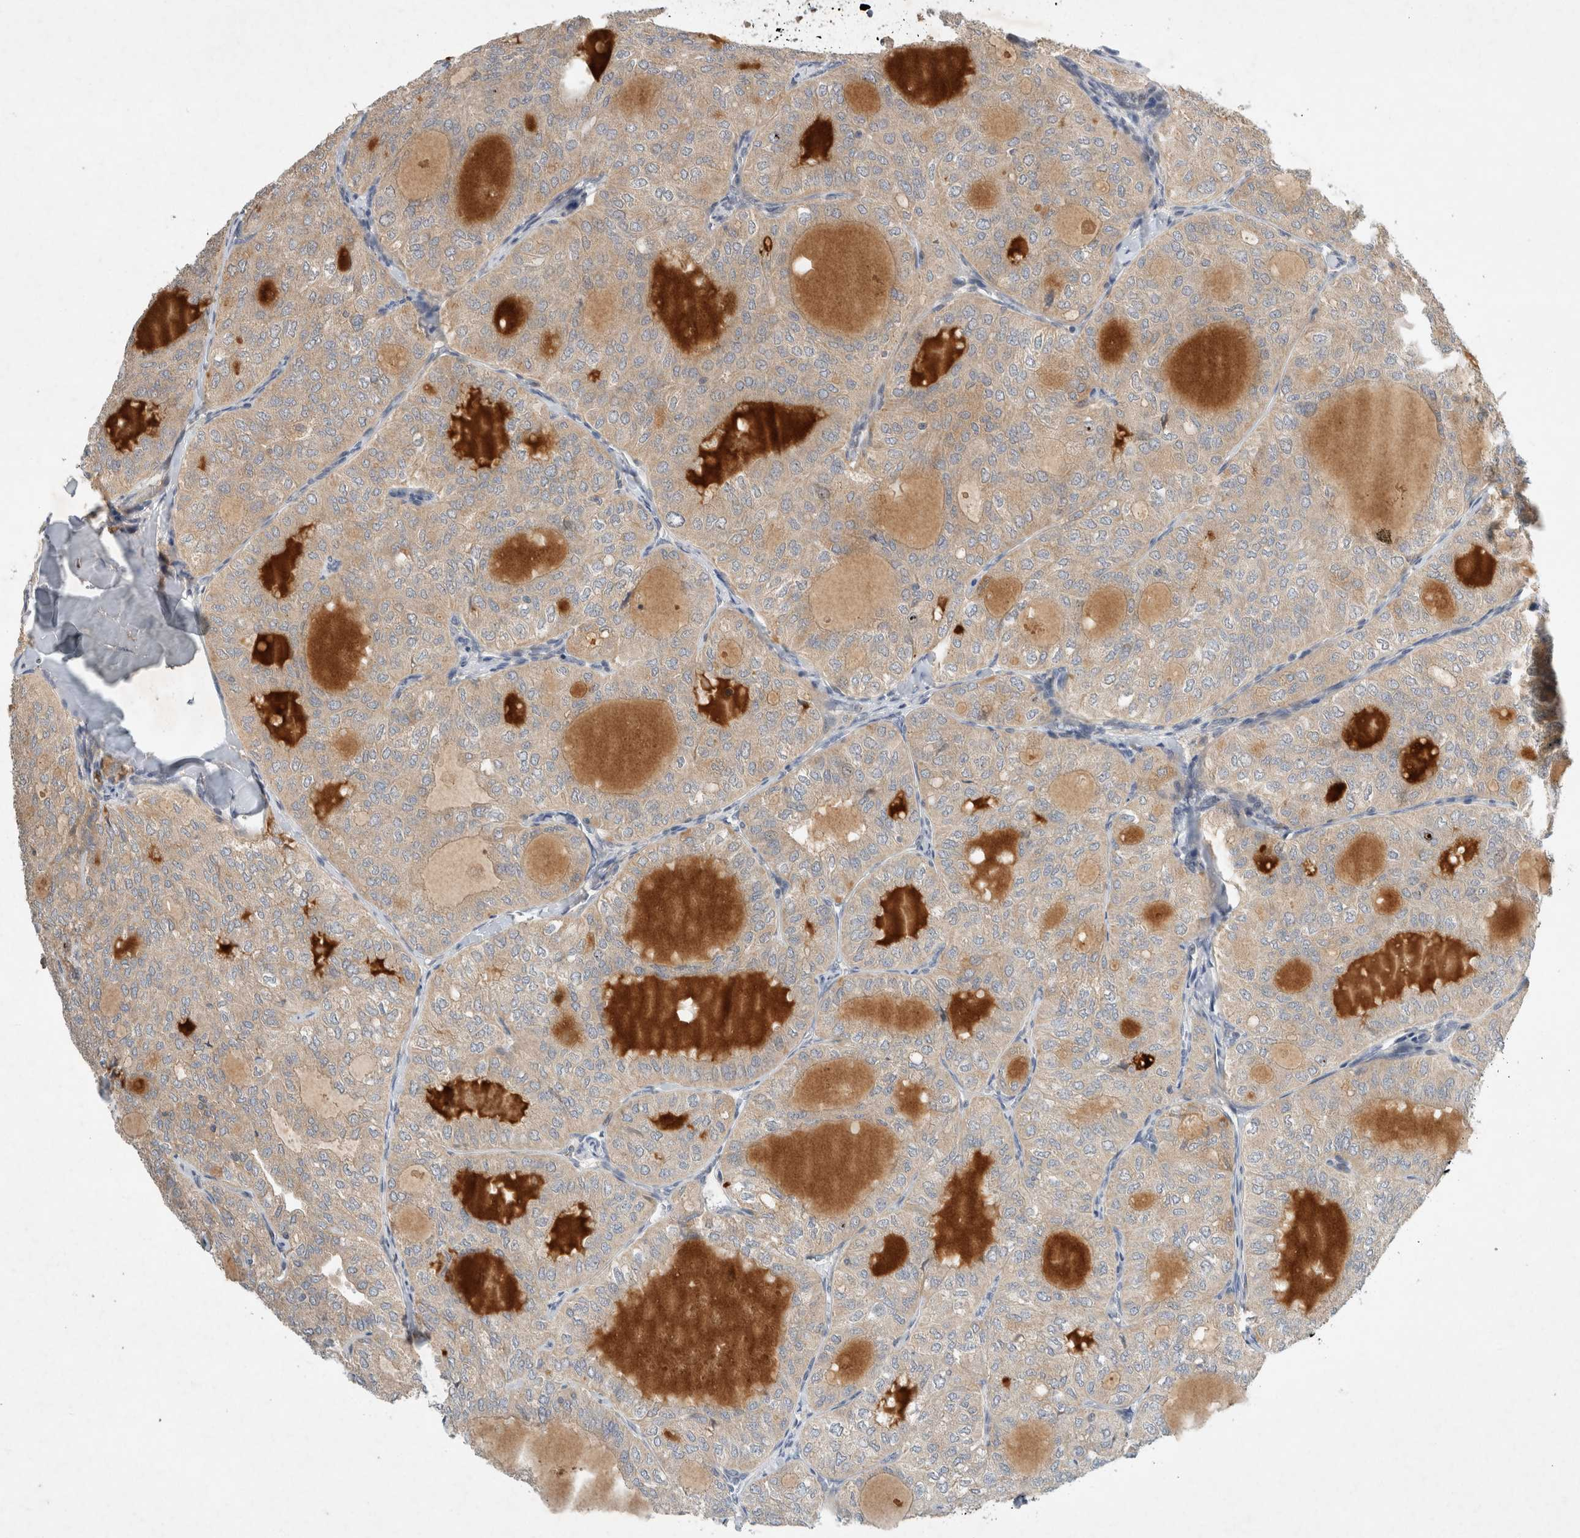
{"staining": {"intensity": "negative", "quantity": "none", "location": "none"}, "tissue": "thyroid cancer", "cell_type": "Tumor cells", "image_type": "cancer", "snomed": [{"axis": "morphology", "description": "Follicular adenoma carcinoma, NOS"}, {"axis": "topography", "description": "Thyroid gland"}], "caption": "Immunohistochemistry histopathology image of neoplastic tissue: human thyroid cancer (follicular adenoma carcinoma) stained with DAB (3,3'-diaminobenzidine) shows no significant protein positivity in tumor cells.", "gene": "ARMC9", "patient": {"sex": "male", "age": 75}}